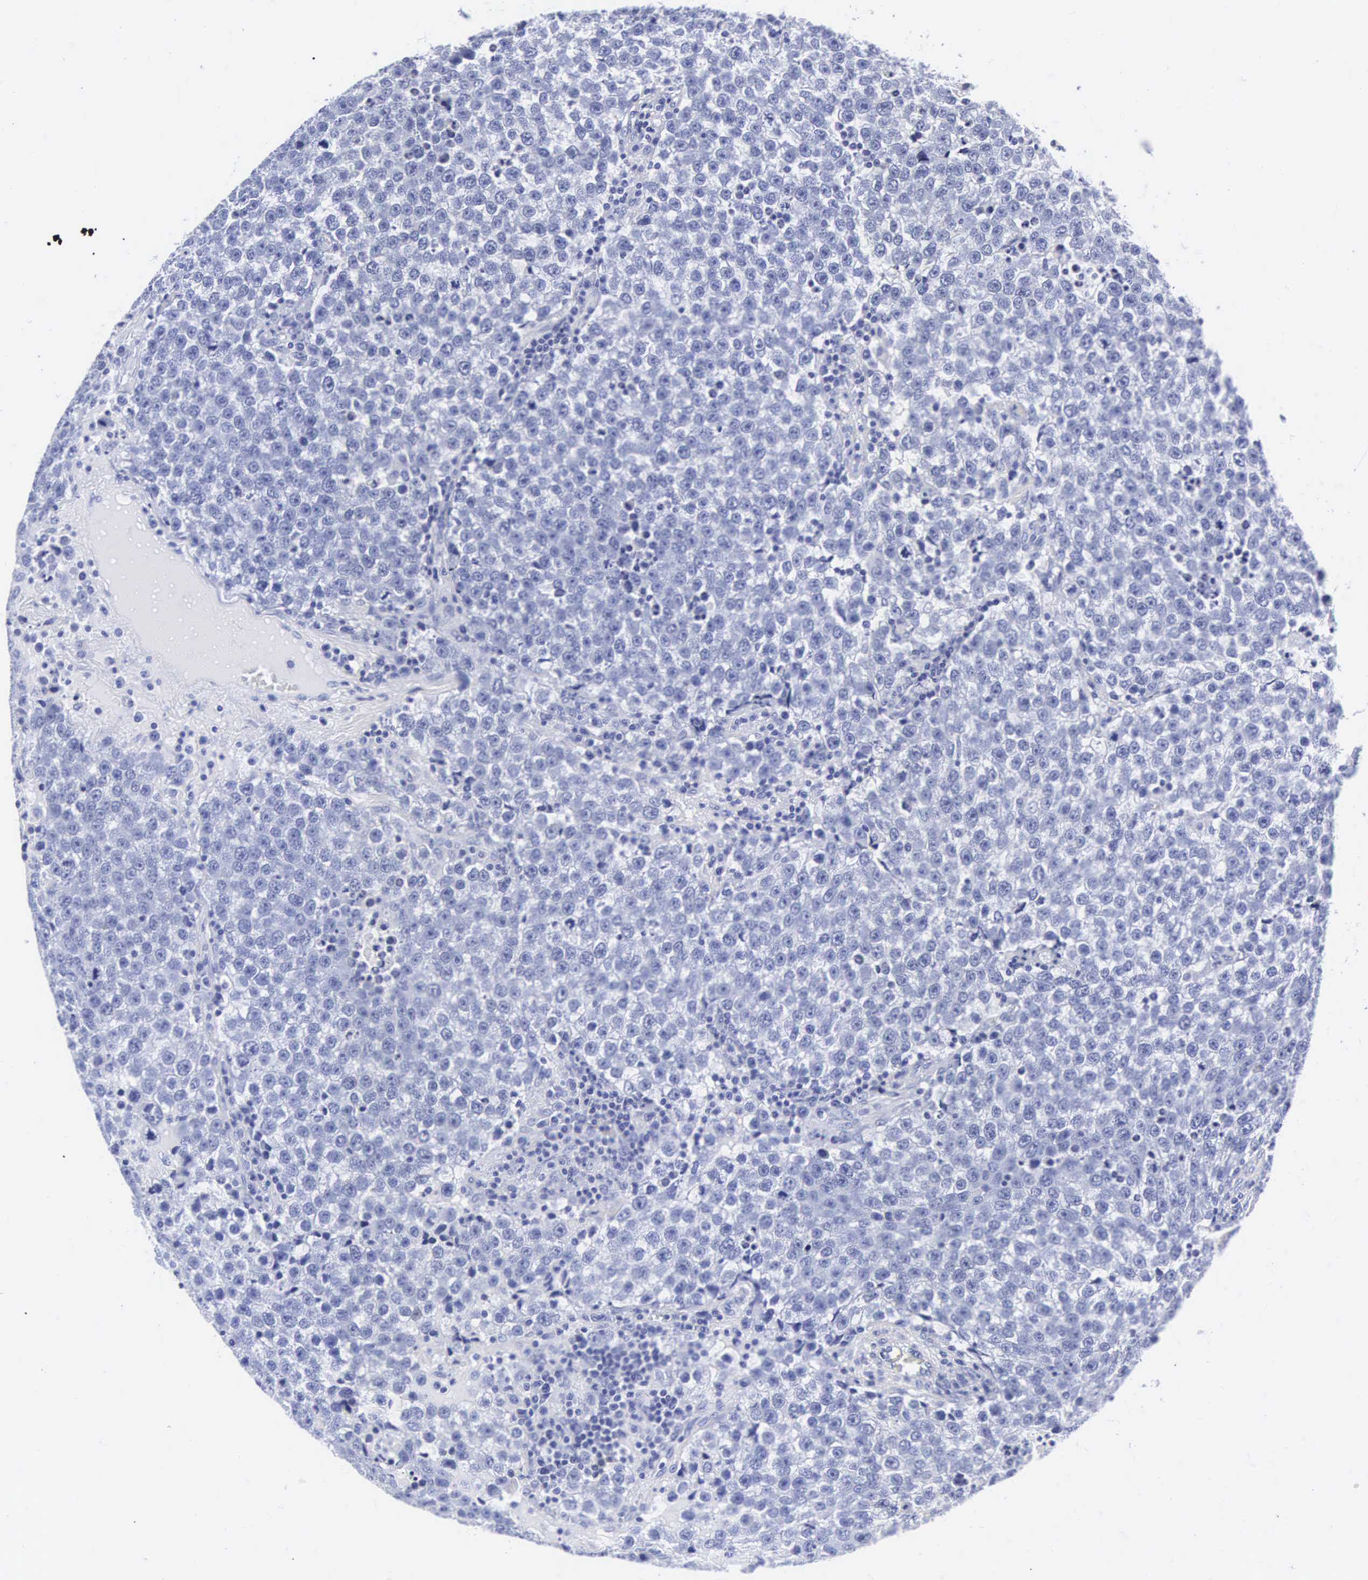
{"staining": {"intensity": "negative", "quantity": "none", "location": "none"}, "tissue": "testis cancer", "cell_type": "Tumor cells", "image_type": "cancer", "snomed": [{"axis": "morphology", "description": "Seminoma, NOS"}, {"axis": "topography", "description": "Testis"}], "caption": "Seminoma (testis) was stained to show a protein in brown. There is no significant positivity in tumor cells.", "gene": "INS", "patient": {"sex": "male", "age": 36}}